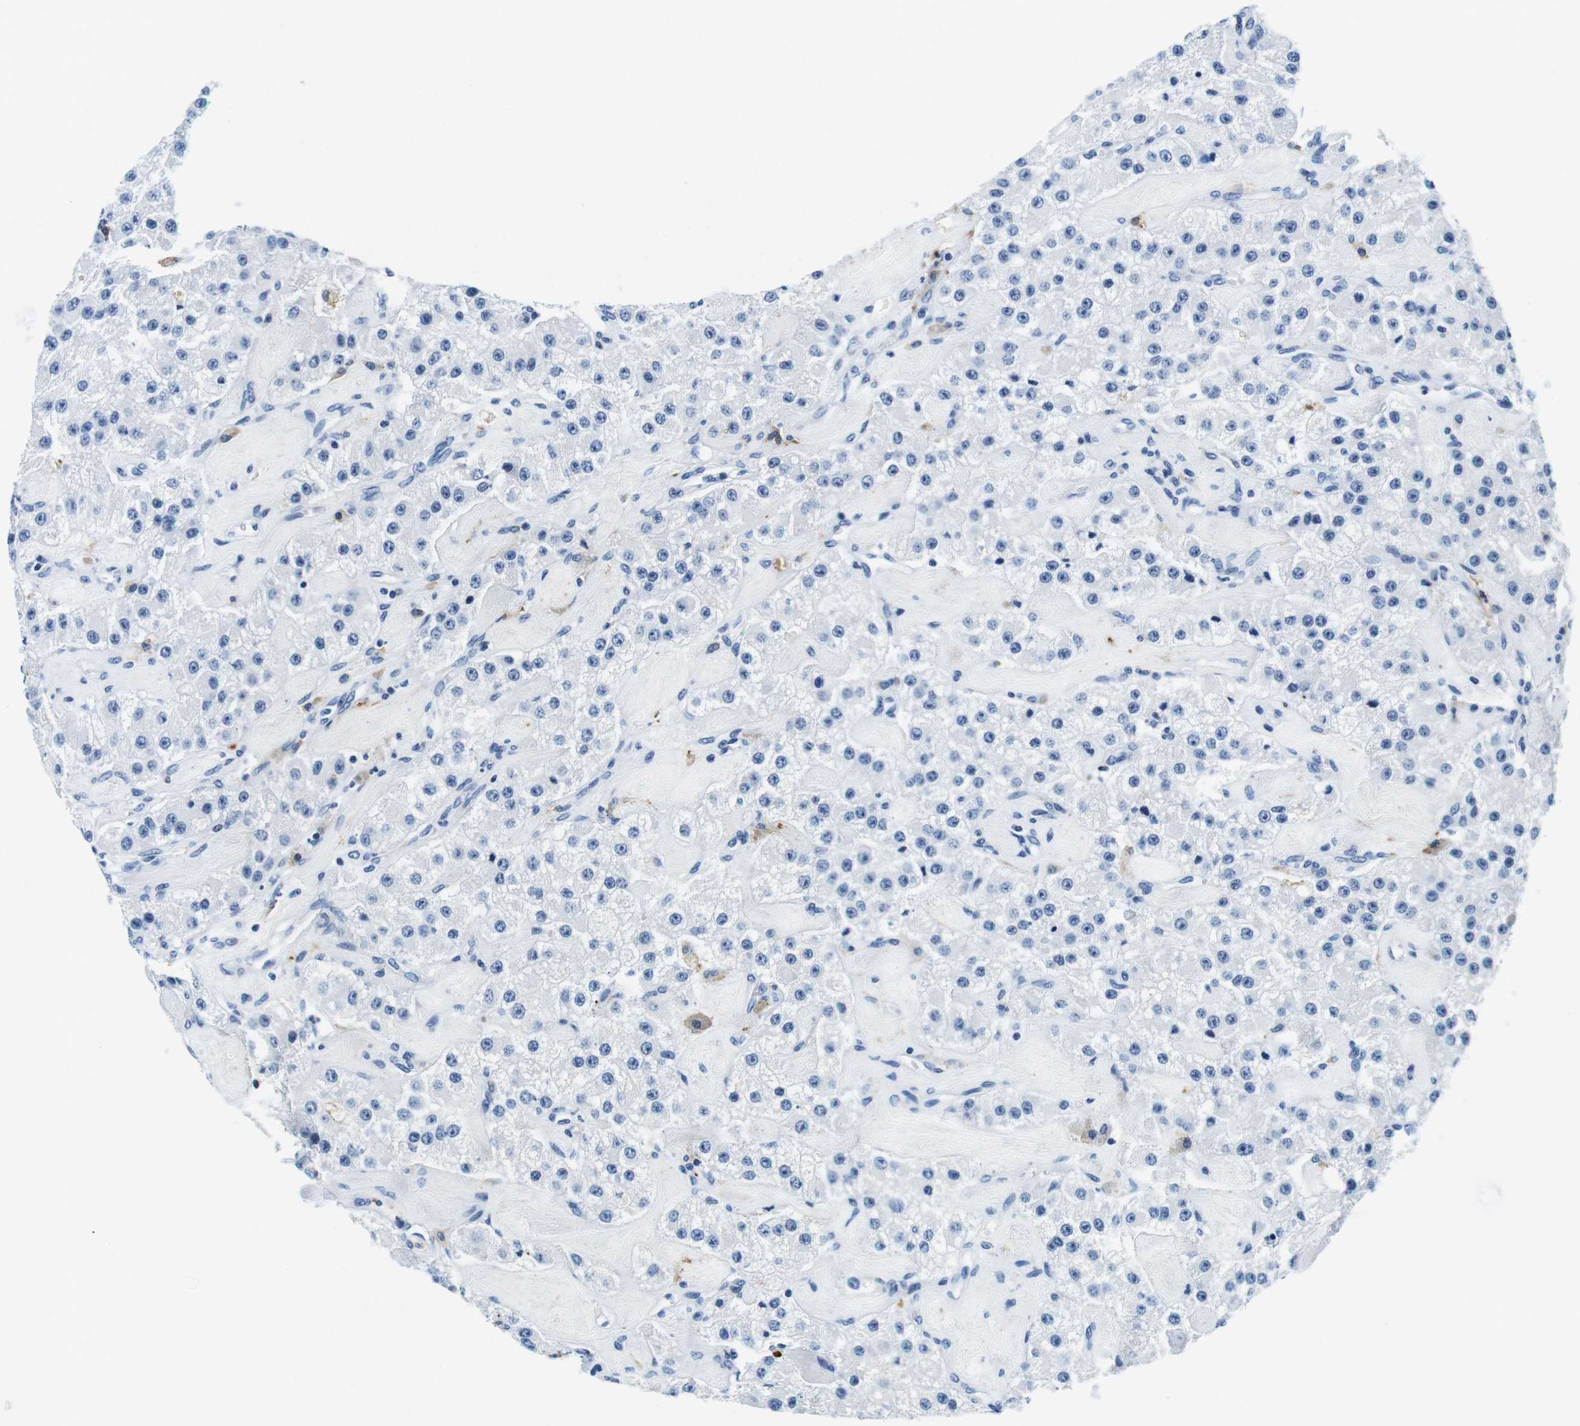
{"staining": {"intensity": "negative", "quantity": "none", "location": "none"}, "tissue": "carcinoid", "cell_type": "Tumor cells", "image_type": "cancer", "snomed": [{"axis": "morphology", "description": "Carcinoid, malignant, NOS"}, {"axis": "topography", "description": "Pancreas"}], "caption": "High power microscopy image of an immunohistochemistry (IHC) image of carcinoid, revealing no significant expression in tumor cells. The staining is performed using DAB brown chromogen with nuclei counter-stained in using hematoxylin.", "gene": "HLA-DRB1", "patient": {"sex": "male", "age": 41}}